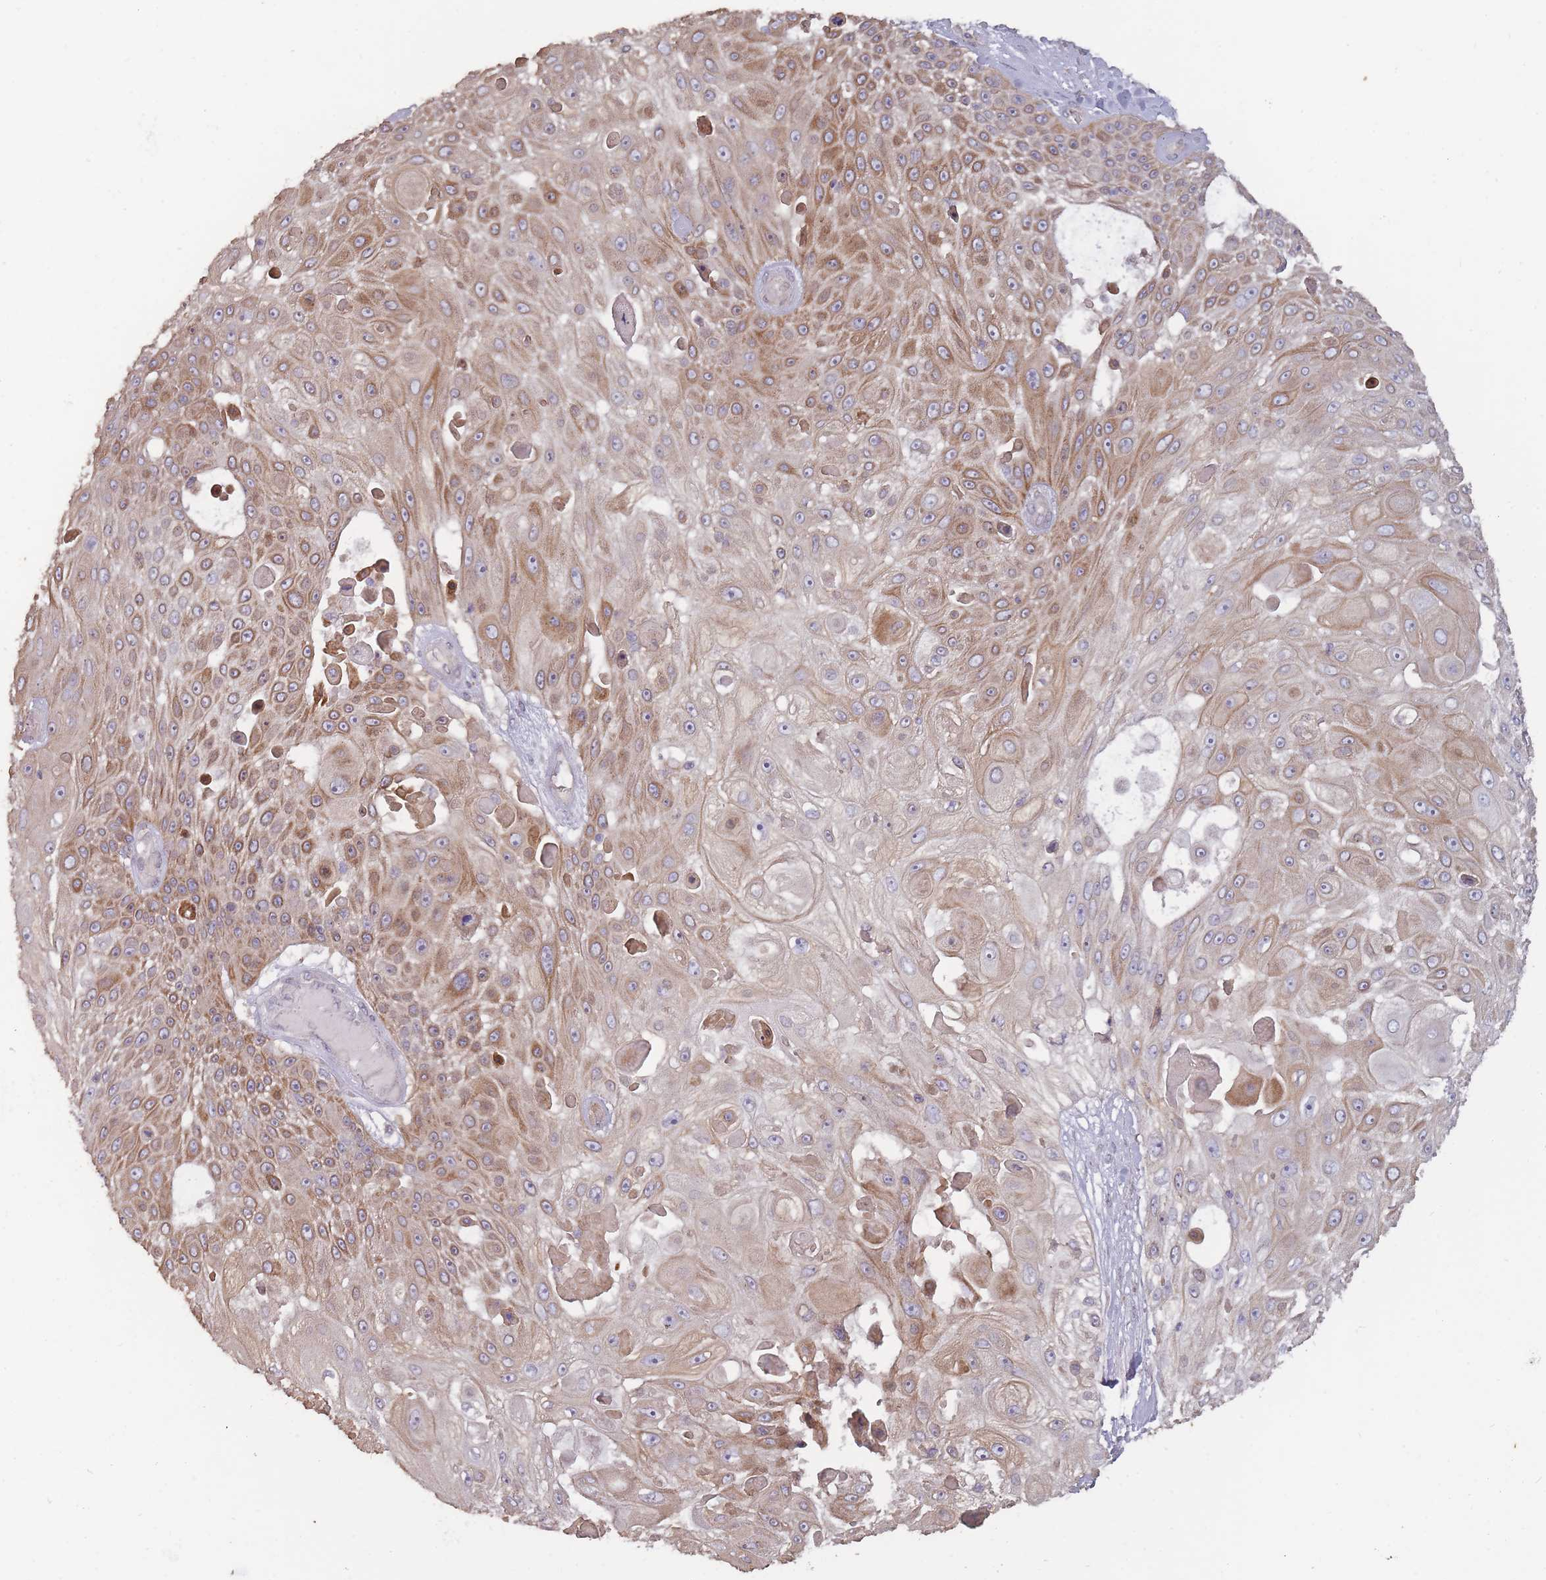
{"staining": {"intensity": "moderate", "quantity": ">75%", "location": "cytoplasmic/membranous"}, "tissue": "skin cancer", "cell_type": "Tumor cells", "image_type": "cancer", "snomed": [{"axis": "morphology", "description": "Squamous cell carcinoma, NOS"}, {"axis": "topography", "description": "Skin"}], "caption": "Skin squamous cell carcinoma stained with DAB (3,3'-diaminobenzidine) IHC demonstrates medium levels of moderate cytoplasmic/membranous expression in approximately >75% of tumor cells.", "gene": "TET3", "patient": {"sex": "female", "age": 86}}